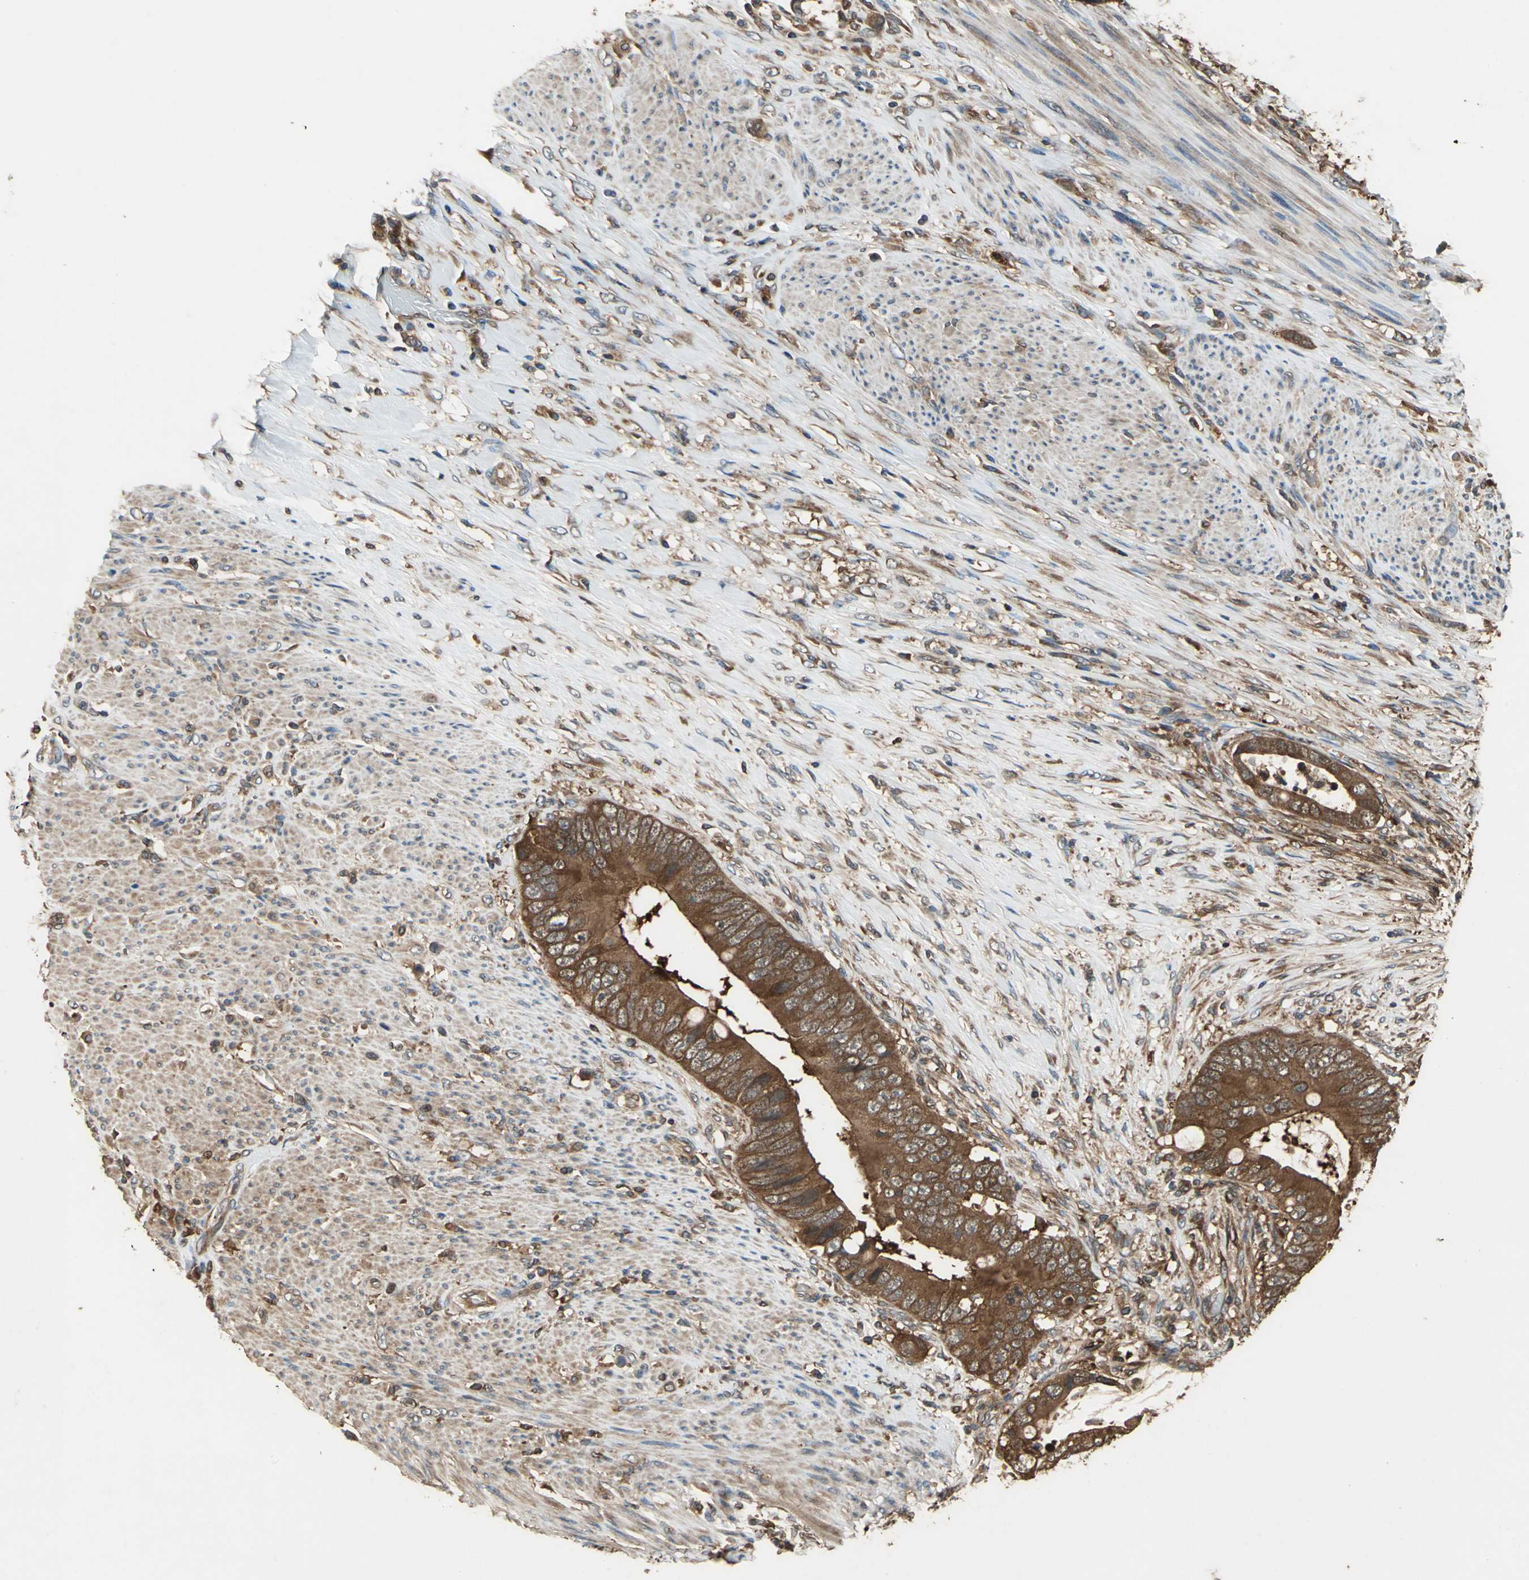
{"staining": {"intensity": "strong", "quantity": ">75%", "location": "cytoplasmic/membranous"}, "tissue": "colorectal cancer", "cell_type": "Tumor cells", "image_type": "cancer", "snomed": [{"axis": "morphology", "description": "Adenocarcinoma, NOS"}, {"axis": "topography", "description": "Rectum"}], "caption": "Human adenocarcinoma (colorectal) stained with a brown dye shows strong cytoplasmic/membranous positive expression in about >75% of tumor cells.", "gene": "CAPN1", "patient": {"sex": "female", "age": 77}}